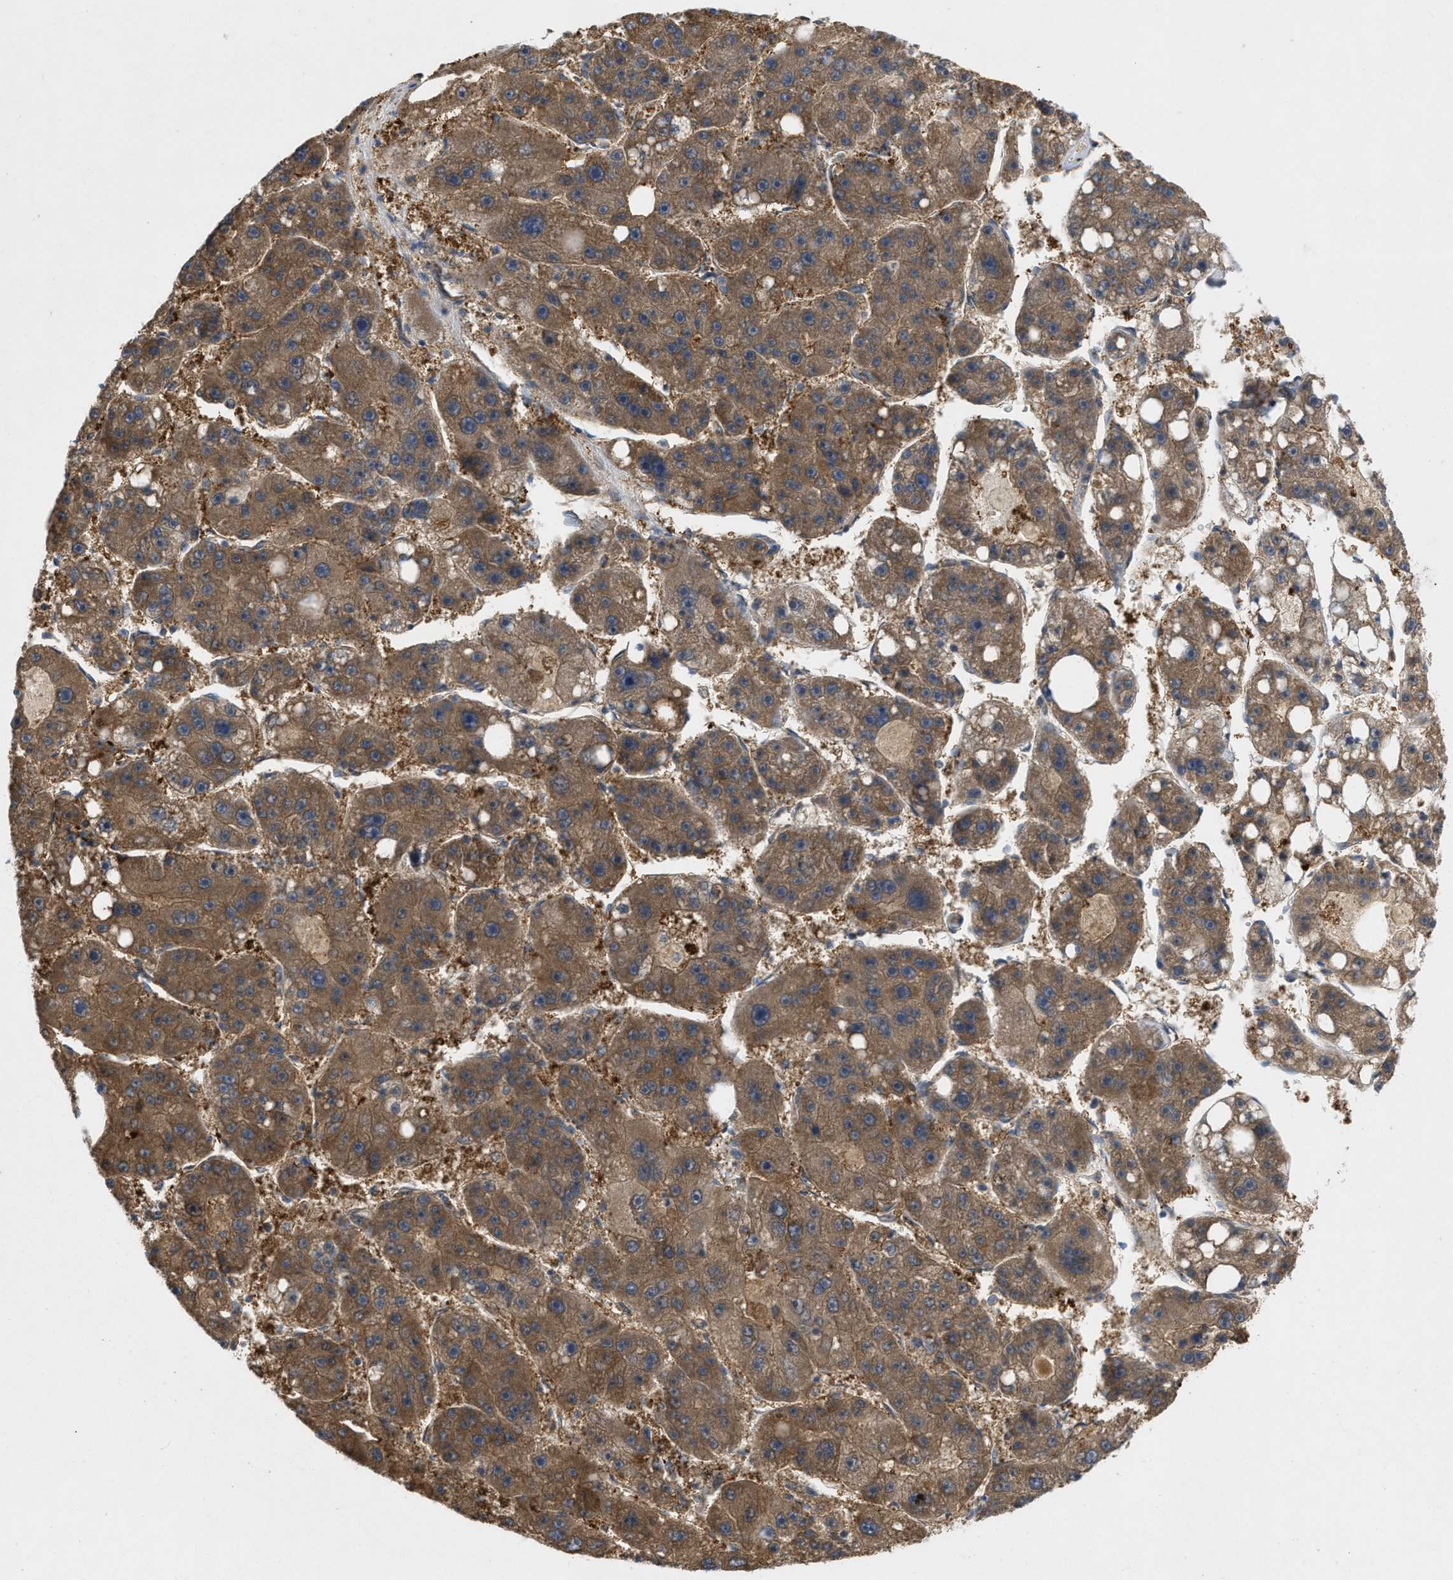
{"staining": {"intensity": "moderate", "quantity": ">75%", "location": "cytoplasmic/membranous"}, "tissue": "liver cancer", "cell_type": "Tumor cells", "image_type": "cancer", "snomed": [{"axis": "morphology", "description": "Carcinoma, Hepatocellular, NOS"}, {"axis": "topography", "description": "Liver"}], "caption": "Brown immunohistochemical staining in hepatocellular carcinoma (liver) reveals moderate cytoplasmic/membranous positivity in about >75% of tumor cells.", "gene": "TMEM131", "patient": {"sex": "female", "age": 61}}